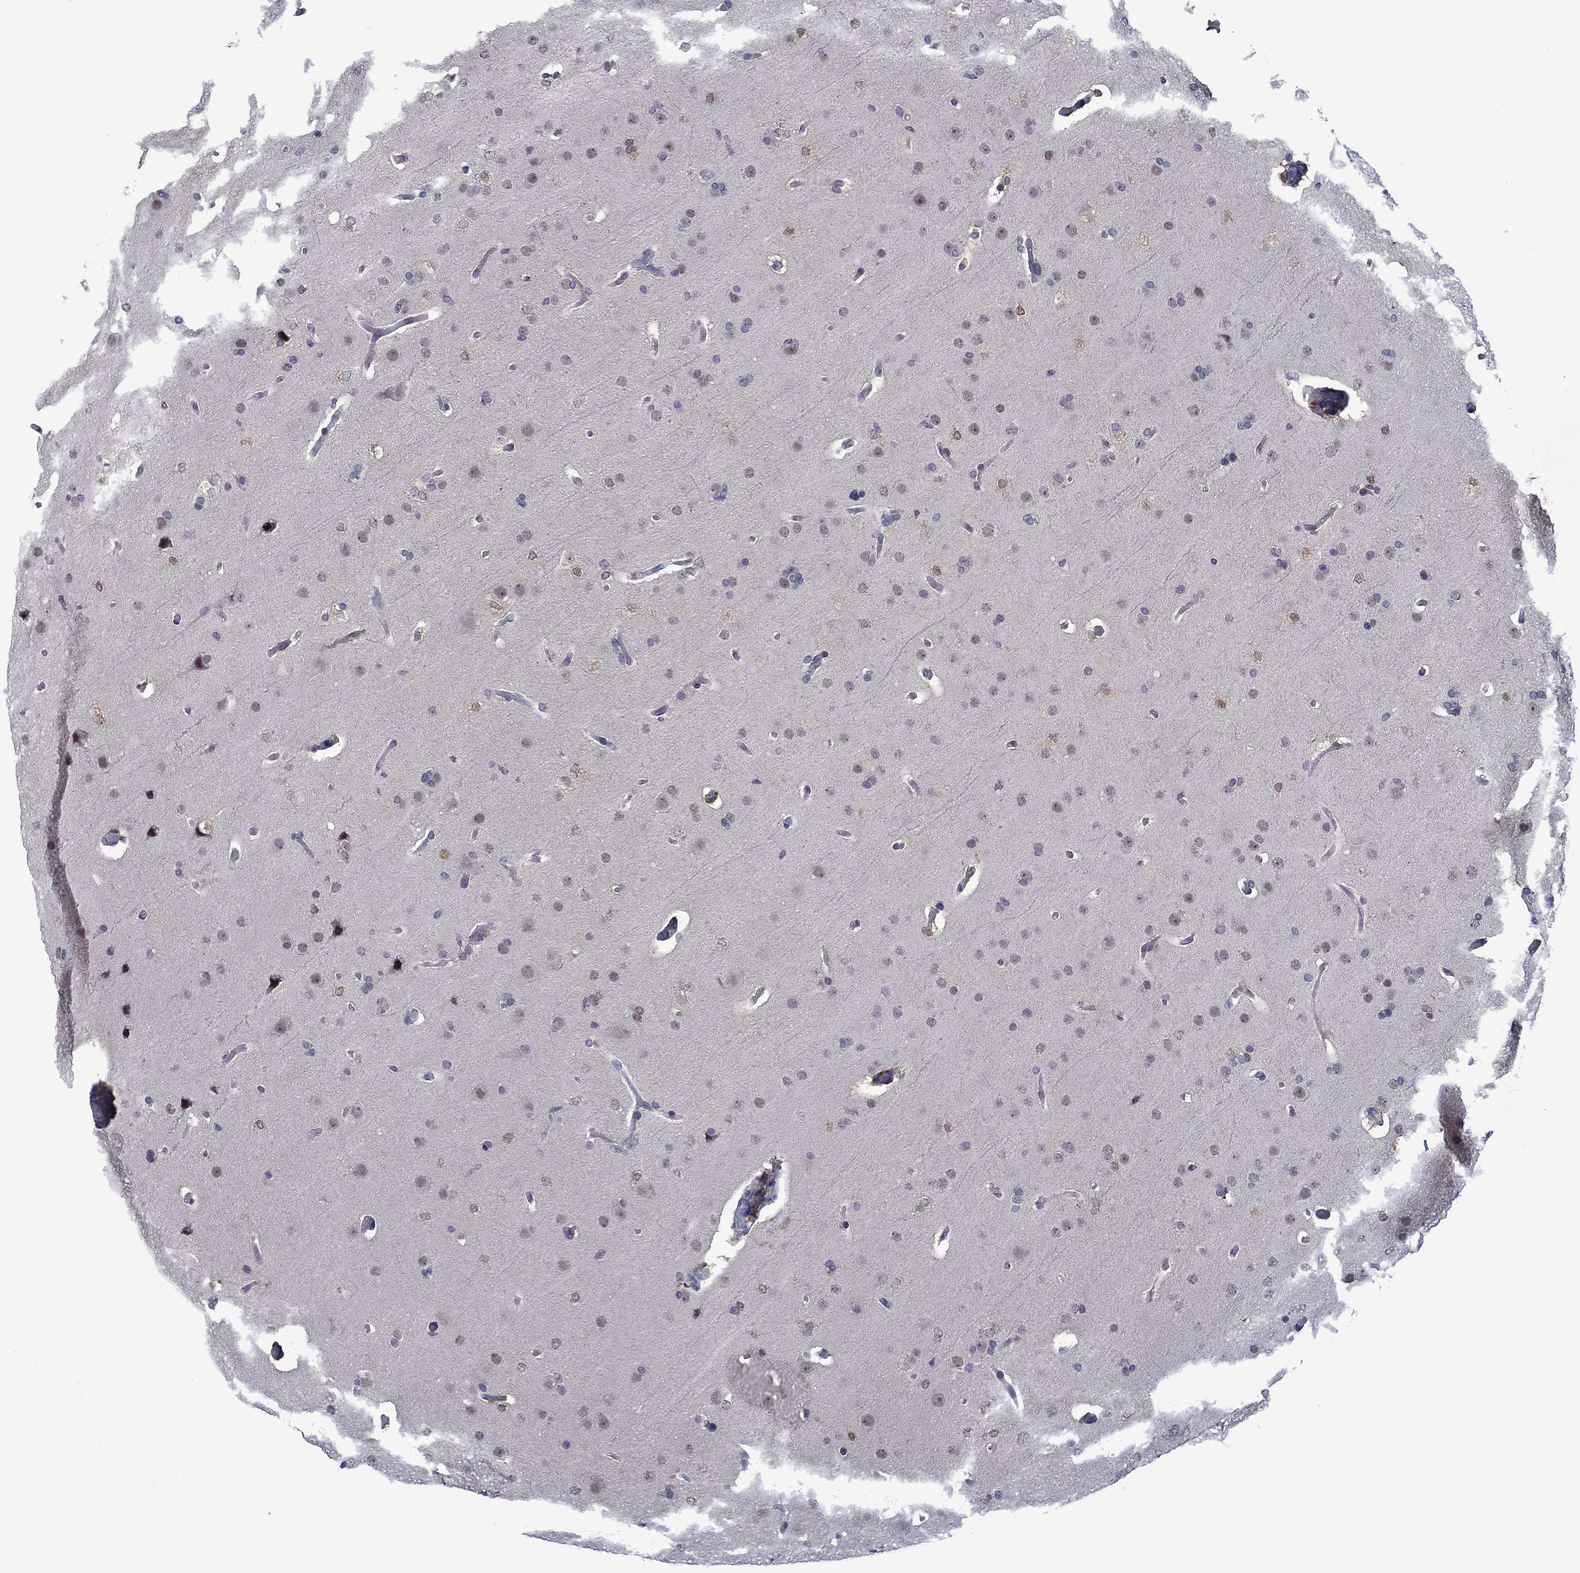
{"staining": {"intensity": "negative", "quantity": "none", "location": "none"}, "tissue": "glioma", "cell_type": "Tumor cells", "image_type": "cancer", "snomed": [{"axis": "morphology", "description": "Glioma, malignant, Low grade"}, {"axis": "topography", "description": "Brain"}], "caption": "High power microscopy histopathology image of an immunohistochemistry (IHC) micrograph of malignant glioma (low-grade), revealing no significant positivity in tumor cells.", "gene": "AGL", "patient": {"sex": "male", "age": 41}}